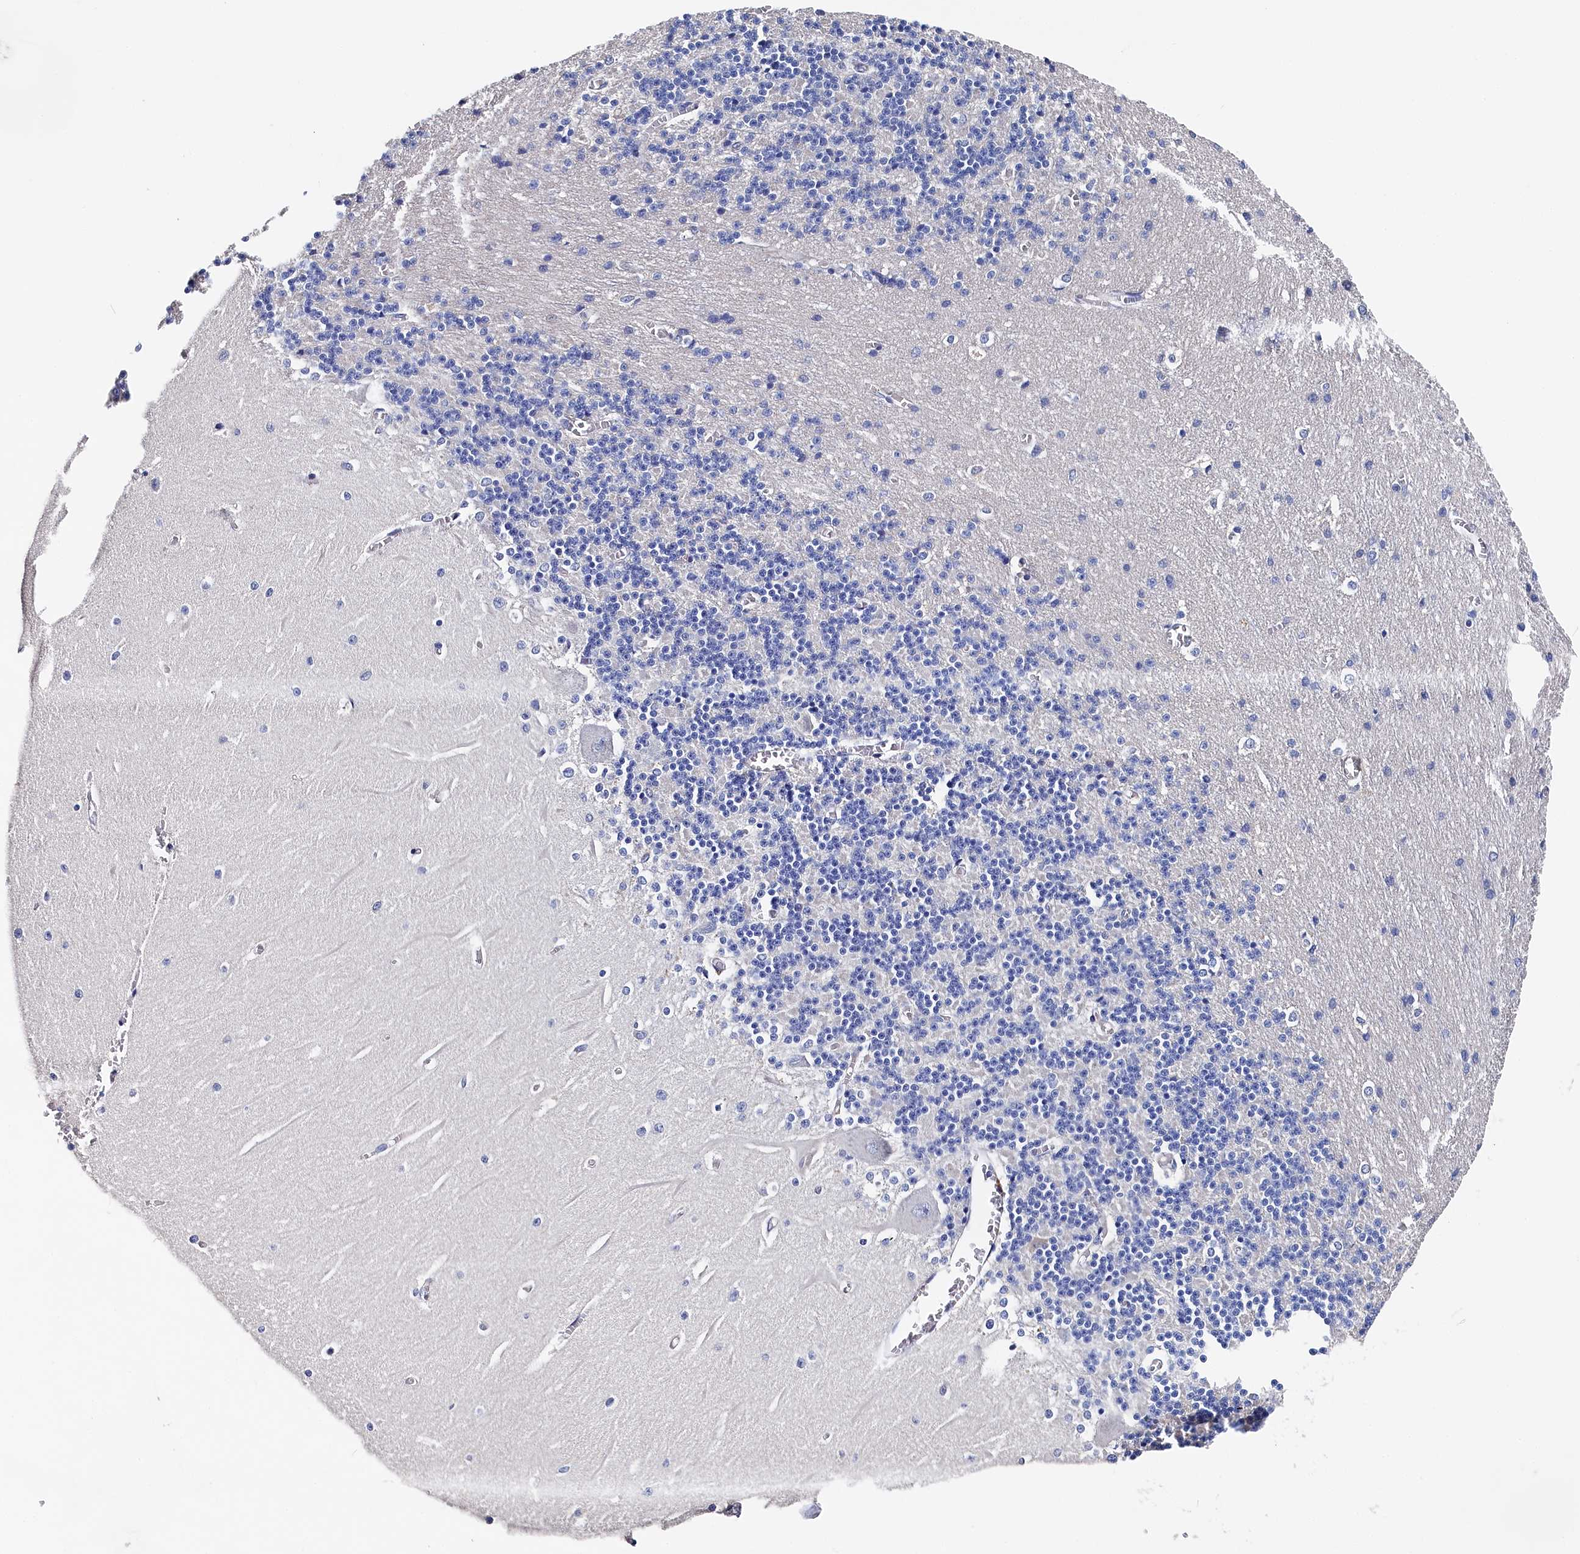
{"staining": {"intensity": "negative", "quantity": "none", "location": "none"}, "tissue": "cerebellum", "cell_type": "Cells in granular layer", "image_type": "normal", "snomed": [{"axis": "morphology", "description": "Normal tissue, NOS"}, {"axis": "topography", "description": "Cerebellum"}], "caption": "Cells in granular layer are negative for protein expression in normal human cerebellum. The staining was performed using DAB to visualize the protein expression in brown, while the nuclei were stained in blue with hematoxylin (Magnification: 20x).", "gene": "BHMT", "patient": {"sex": "male", "age": 37}}